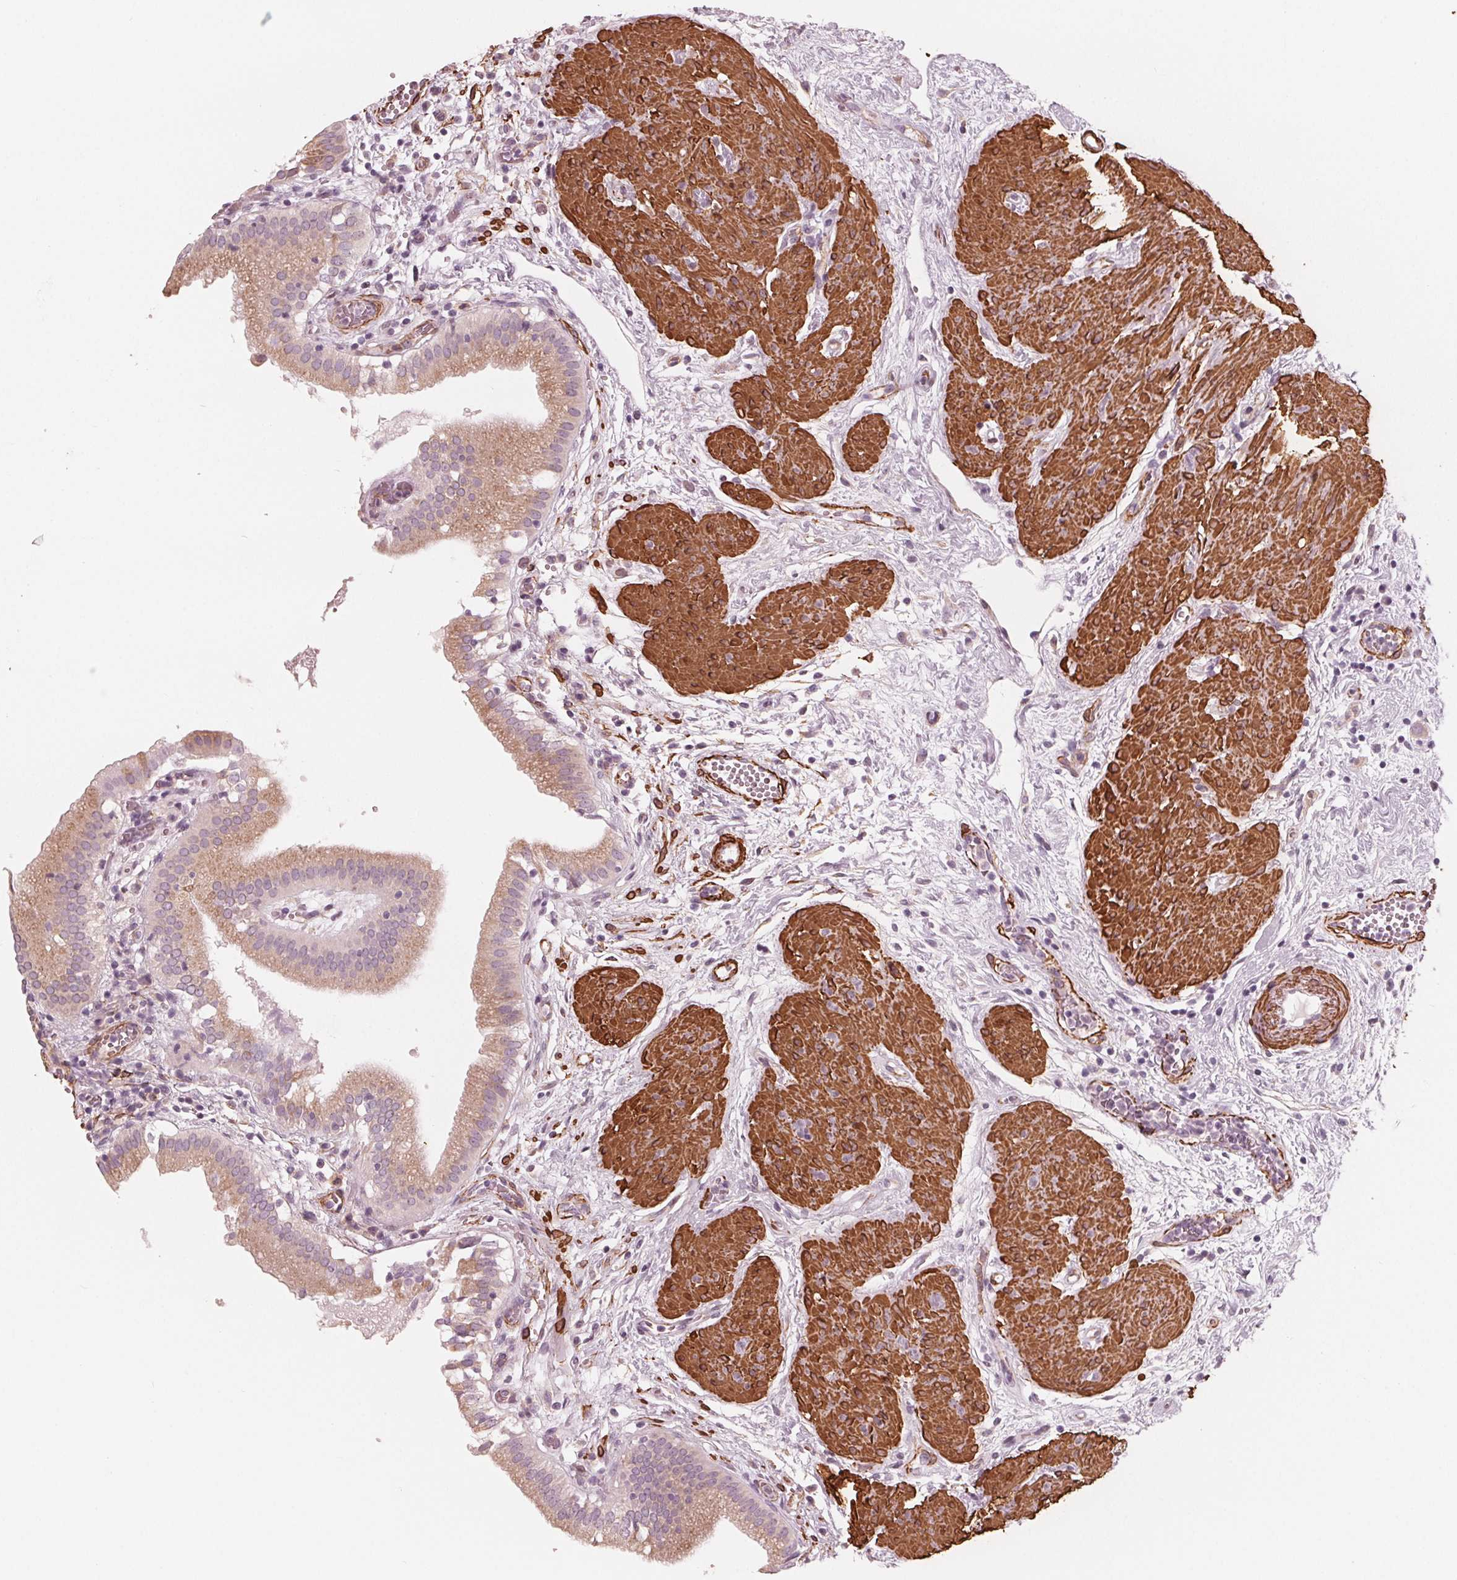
{"staining": {"intensity": "weak", "quantity": "<25%", "location": "cytoplasmic/membranous"}, "tissue": "gallbladder", "cell_type": "Glandular cells", "image_type": "normal", "snomed": [{"axis": "morphology", "description": "Normal tissue, NOS"}, {"axis": "topography", "description": "Gallbladder"}], "caption": "Immunohistochemistry (IHC) of normal human gallbladder exhibits no positivity in glandular cells. (DAB immunohistochemistry with hematoxylin counter stain).", "gene": "MIER3", "patient": {"sex": "female", "age": 65}}